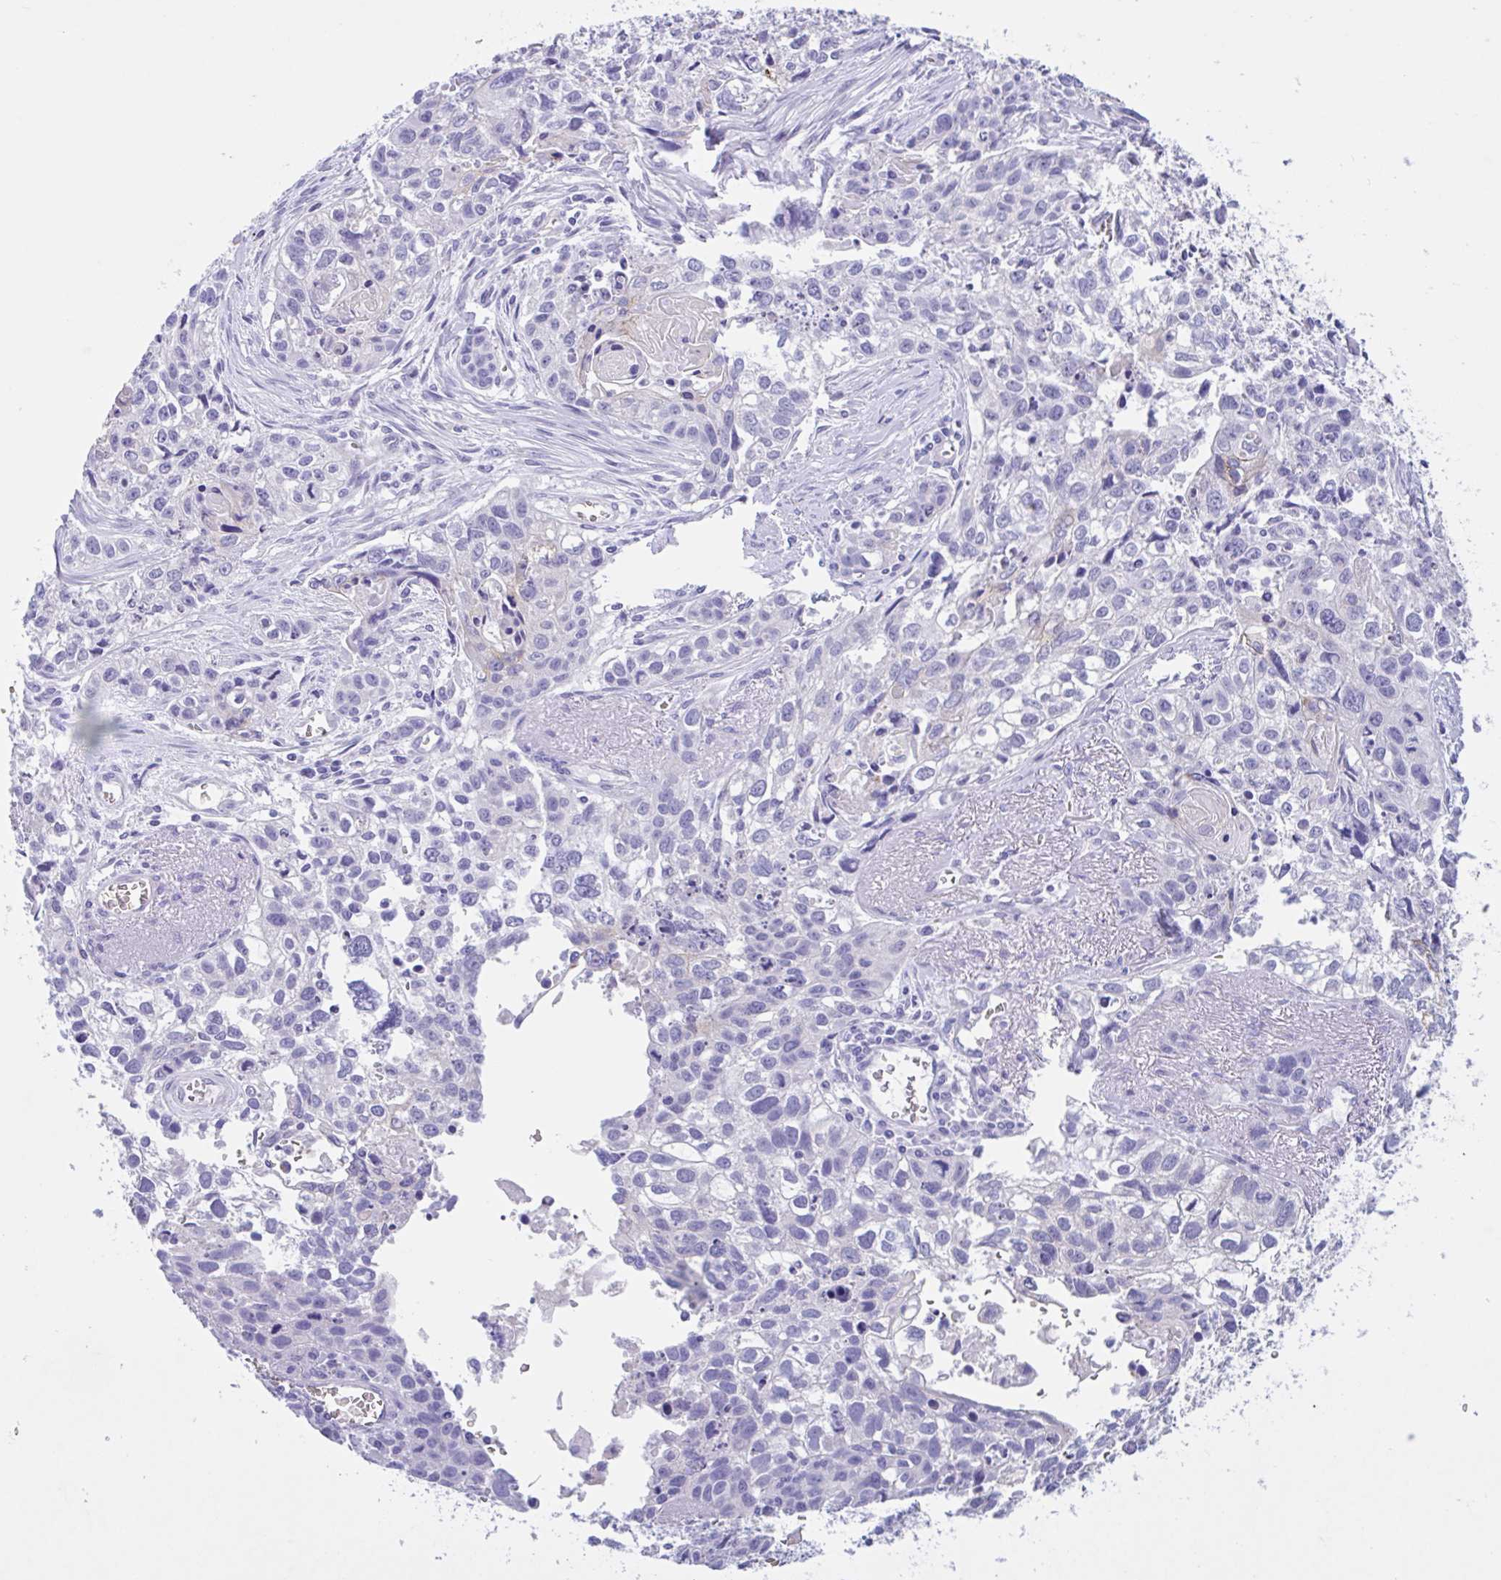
{"staining": {"intensity": "negative", "quantity": "none", "location": "none"}, "tissue": "lung cancer", "cell_type": "Tumor cells", "image_type": "cancer", "snomed": [{"axis": "morphology", "description": "Squamous cell carcinoma, NOS"}, {"axis": "topography", "description": "Lung"}], "caption": "Protein analysis of lung cancer exhibits no significant expression in tumor cells.", "gene": "TMEM79", "patient": {"sex": "male", "age": 74}}